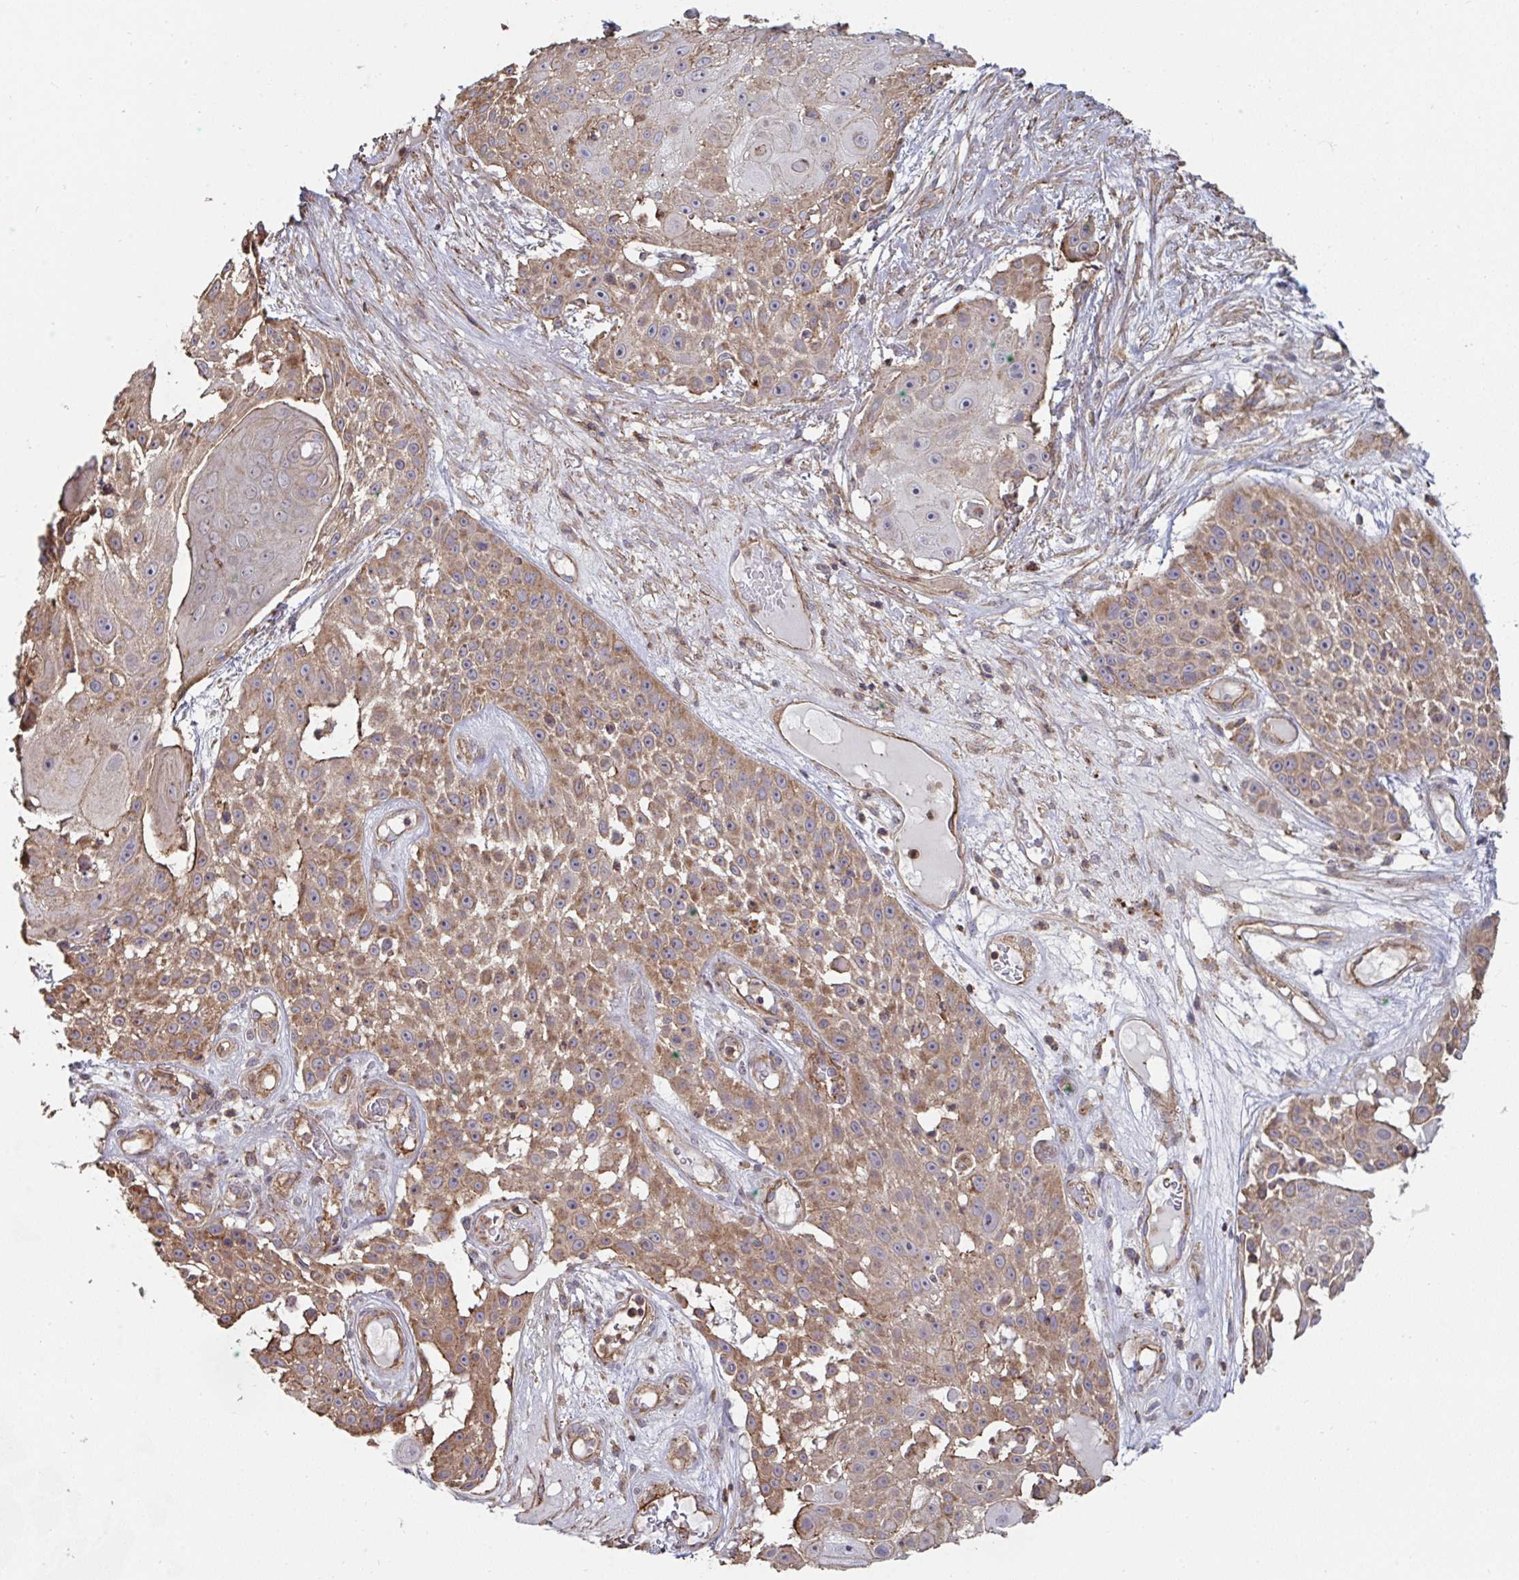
{"staining": {"intensity": "moderate", "quantity": ">75%", "location": "cytoplasmic/membranous"}, "tissue": "skin cancer", "cell_type": "Tumor cells", "image_type": "cancer", "snomed": [{"axis": "morphology", "description": "Squamous cell carcinoma, NOS"}, {"axis": "topography", "description": "Skin"}], "caption": "DAB immunohistochemical staining of human skin squamous cell carcinoma displays moderate cytoplasmic/membranous protein staining in about >75% of tumor cells.", "gene": "DZANK1", "patient": {"sex": "female", "age": 86}}